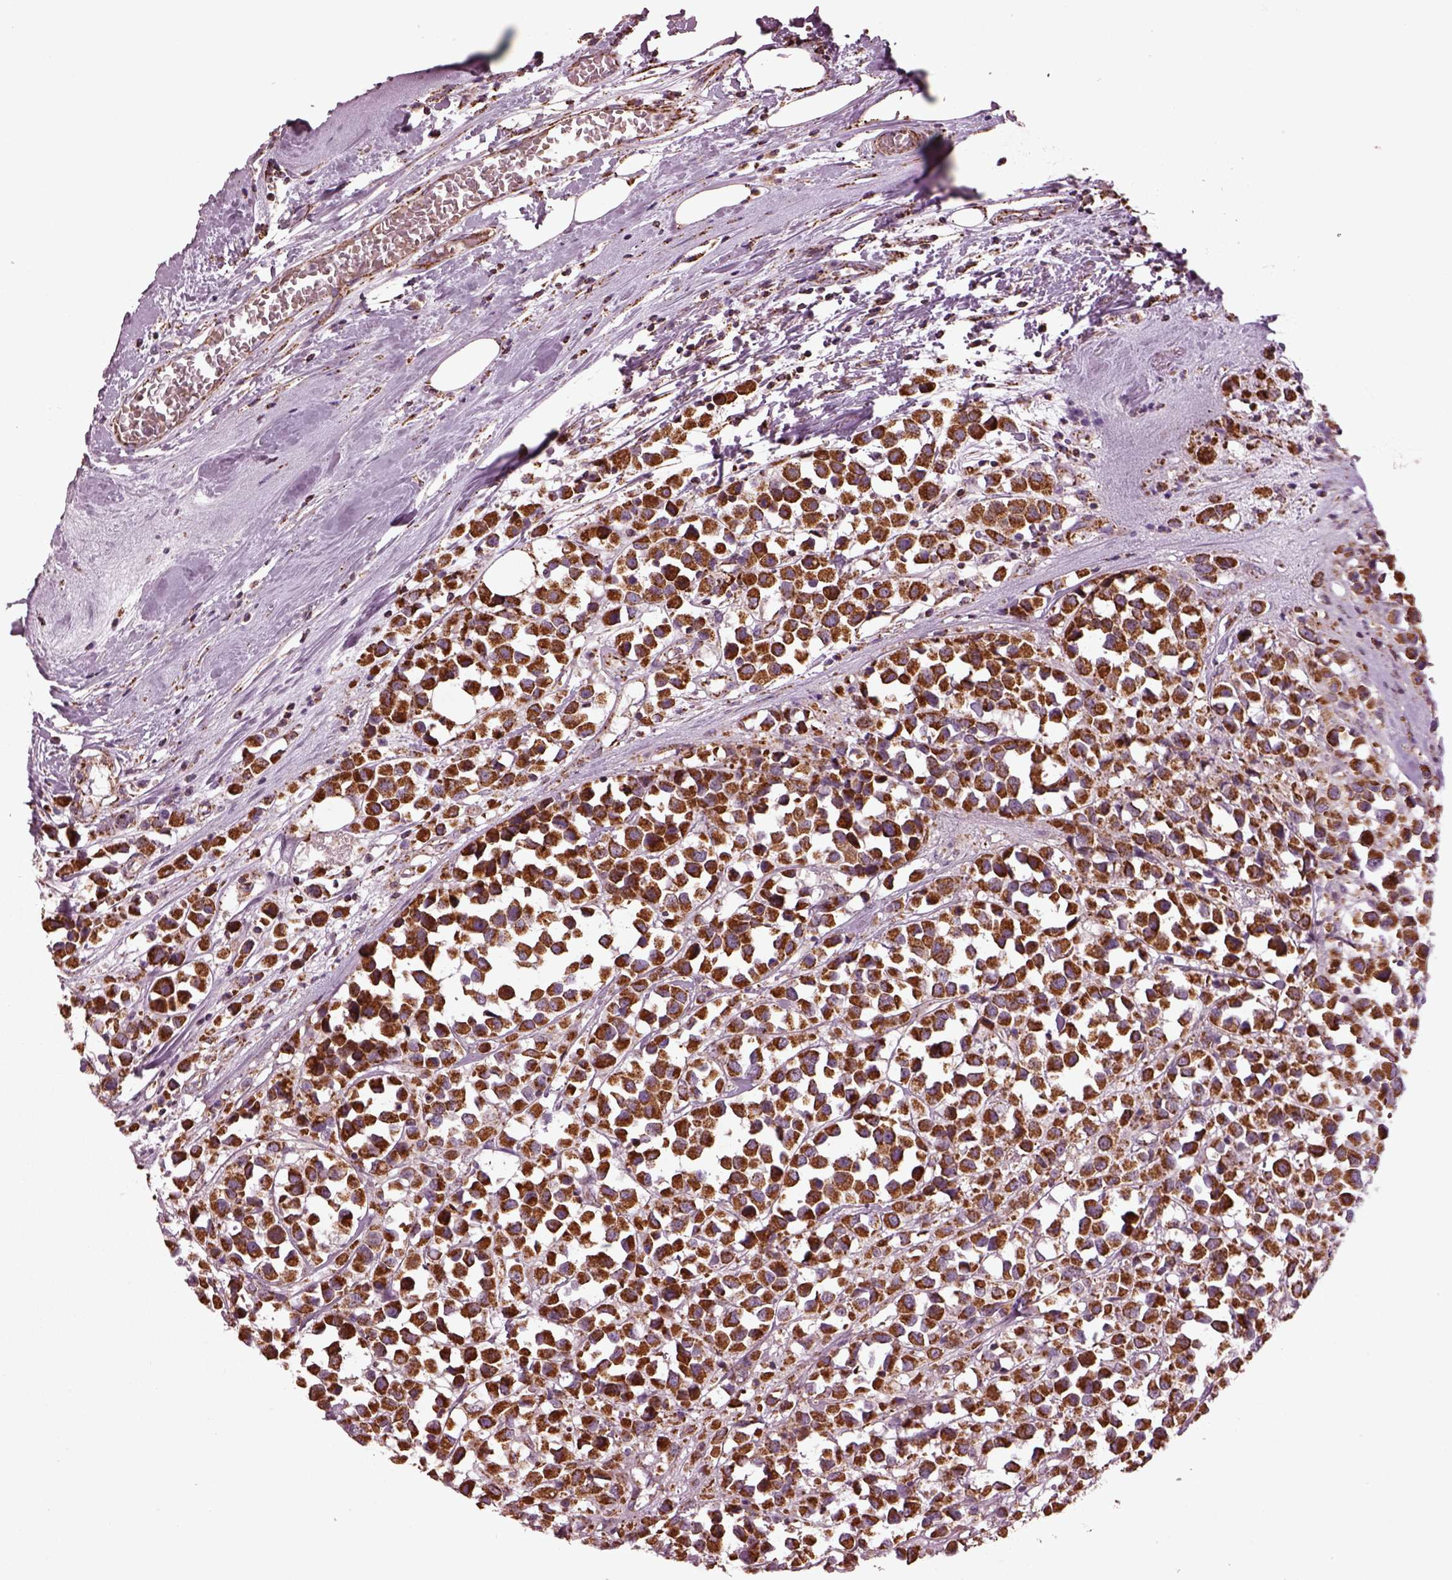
{"staining": {"intensity": "moderate", "quantity": ">75%", "location": "cytoplasmic/membranous"}, "tissue": "breast cancer", "cell_type": "Tumor cells", "image_type": "cancer", "snomed": [{"axis": "morphology", "description": "Duct carcinoma"}, {"axis": "topography", "description": "Breast"}], "caption": "Immunohistochemical staining of human breast invasive ductal carcinoma exhibits medium levels of moderate cytoplasmic/membranous protein expression in about >75% of tumor cells.", "gene": "TMEM254", "patient": {"sex": "female", "age": 61}}